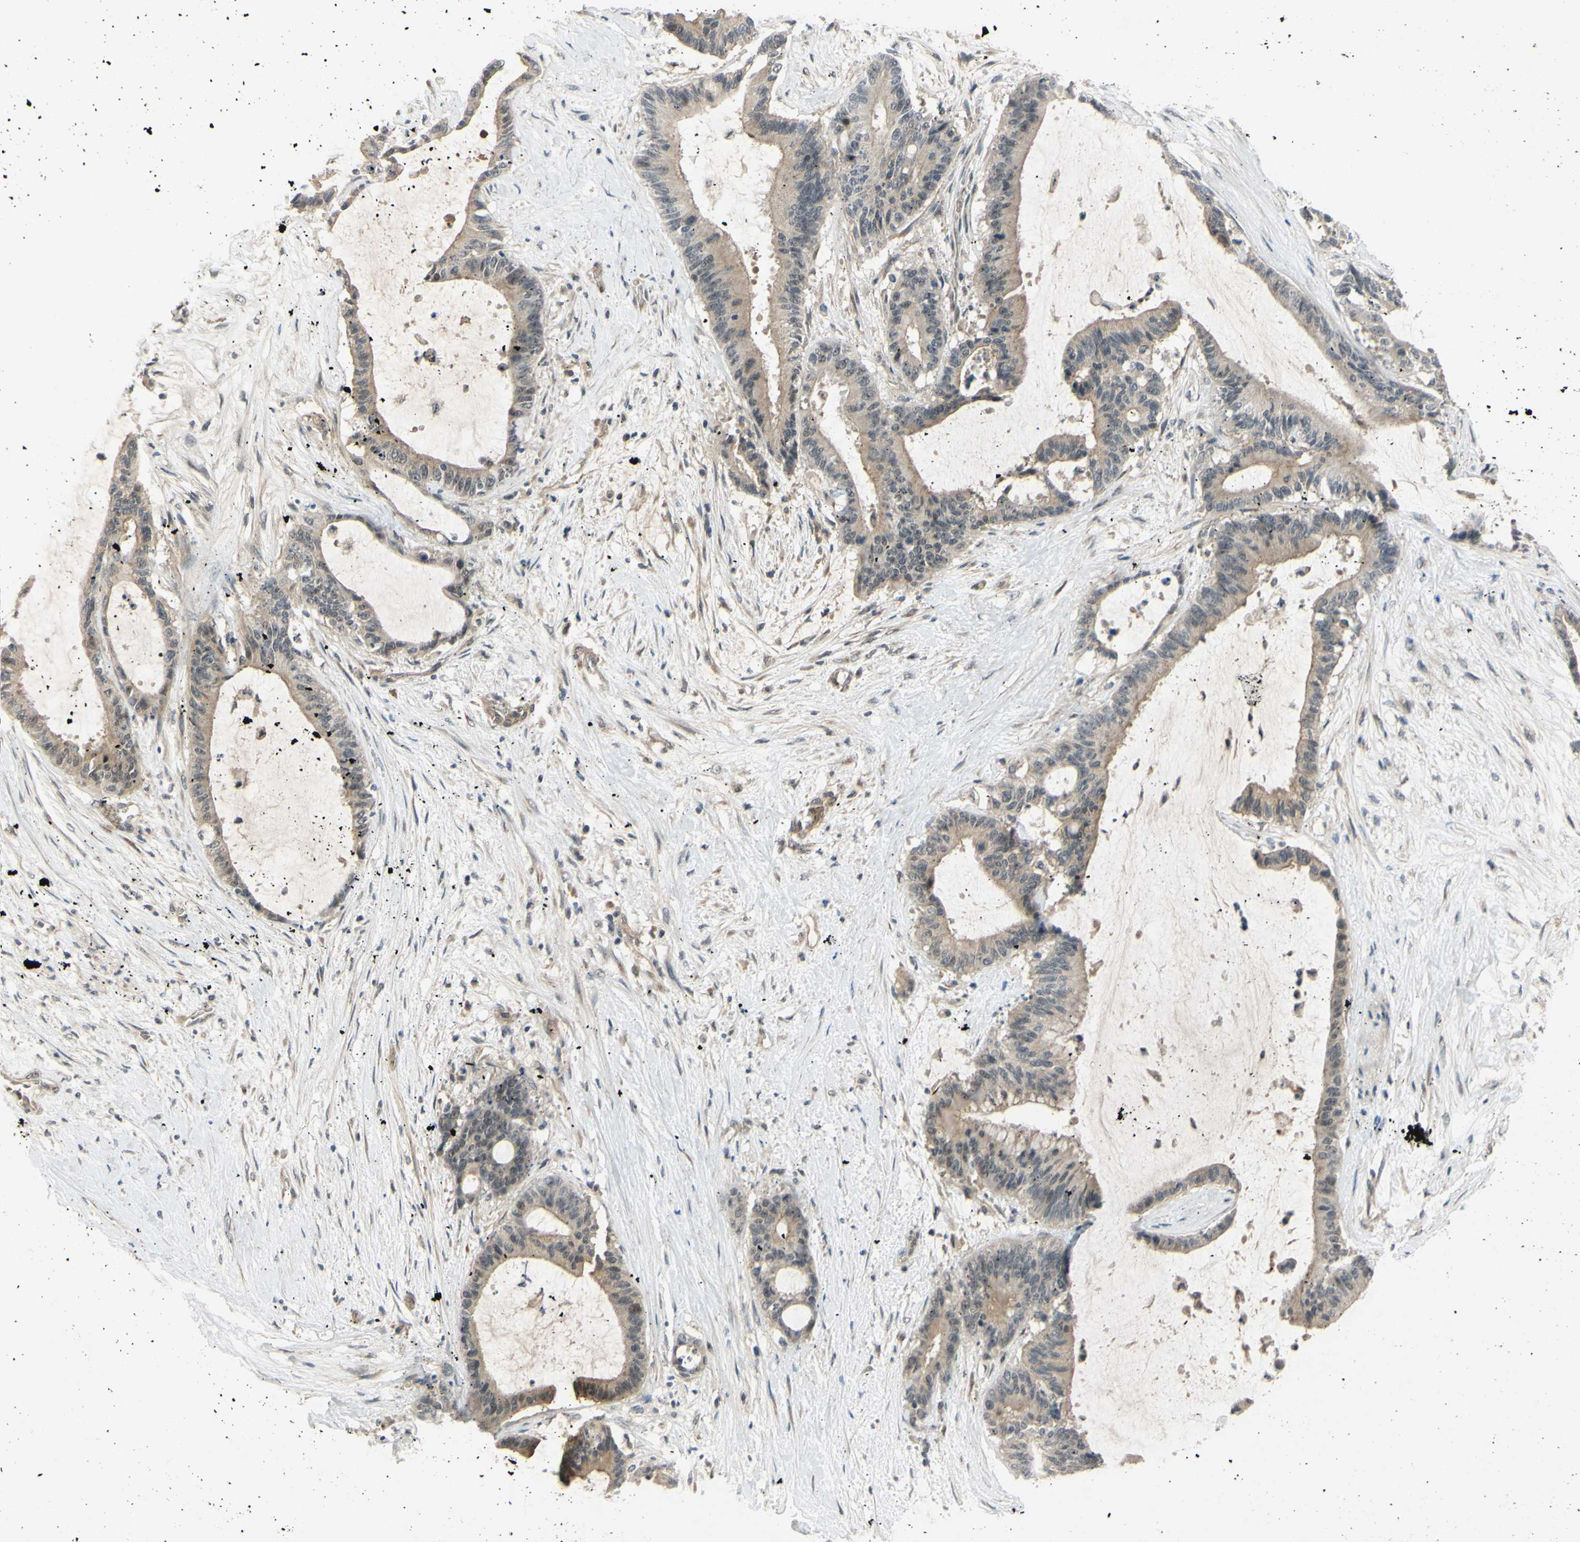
{"staining": {"intensity": "weak", "quantity": ">75%", "location": "cytoplasmic/membranous"}, "tissue": "liver cancer", "cell_type": "Tumor cells", "image_type": "cancer", "snomed": [{"axis": "morphology", "description": "Cholangiocarcinoma"}, {"axis": "topography", "description": "Liver"}], "caption": "Human cholangiocarcinoma (liver) stained for a protein (brown) reveals weak cytoplasmic/membranous positive expression in about >75% of tumor cells.", "gene": "ALK", "patient": {"sex": "female", "age": 73}}